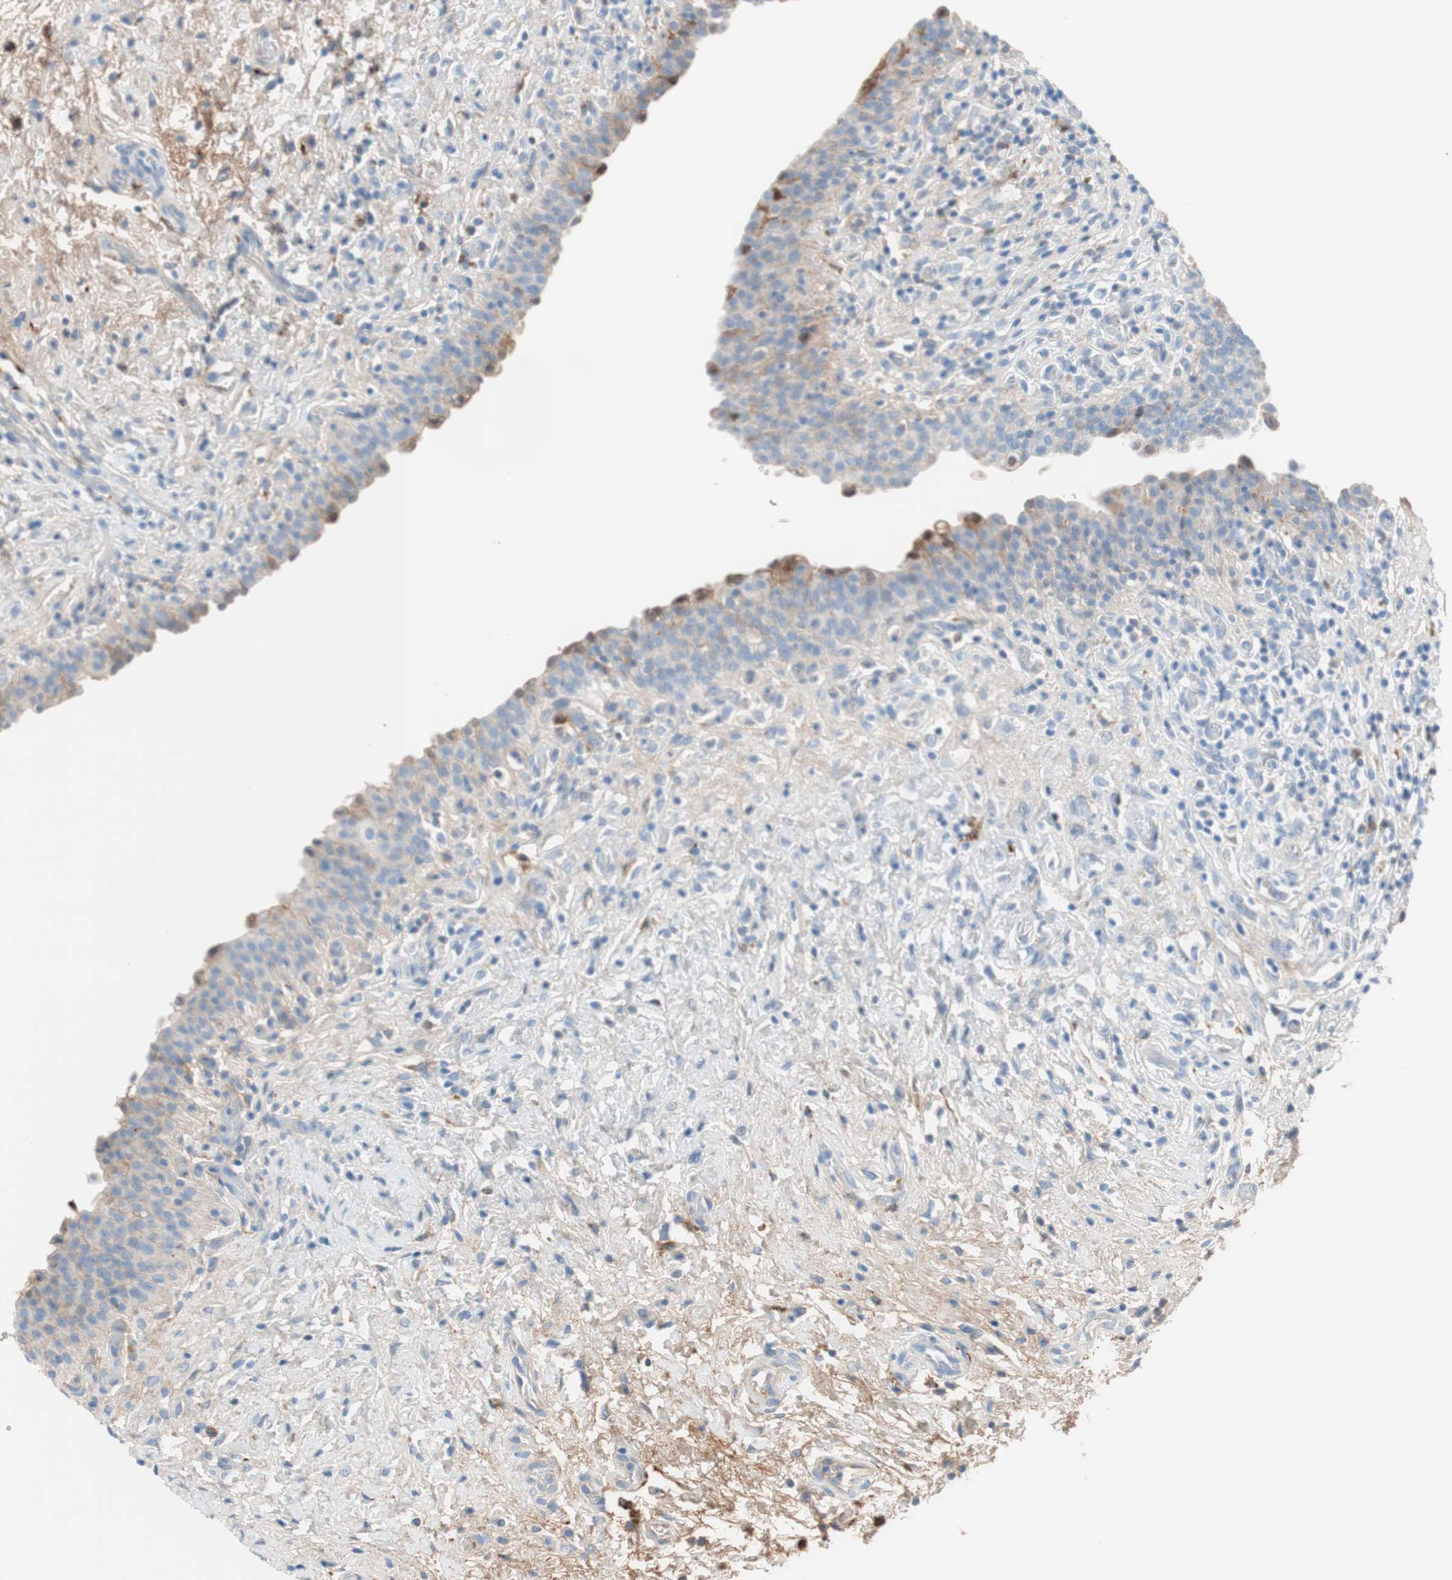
{"staining": {"intensity": "moderate", "quantity": "<25%", "location": "cytoplasmic/membranous"}, "tissue": "urinary bladder", "cell_type": "Urothelial cells", "image_type": "normal", "snomed": [{"axis": "morphology", "description": "Normal tissue, NOS"}, {"axis": "topography", "description": "Urinary bladder"}], "caption": "The histopathology image displays staining of benign urinary bladder, revealing moderate cytoplasmic/membranous protein expression (brown color) within urothelial cells.", "gene": "RBP4", "patient": {"sex": "male", "age": 51}}